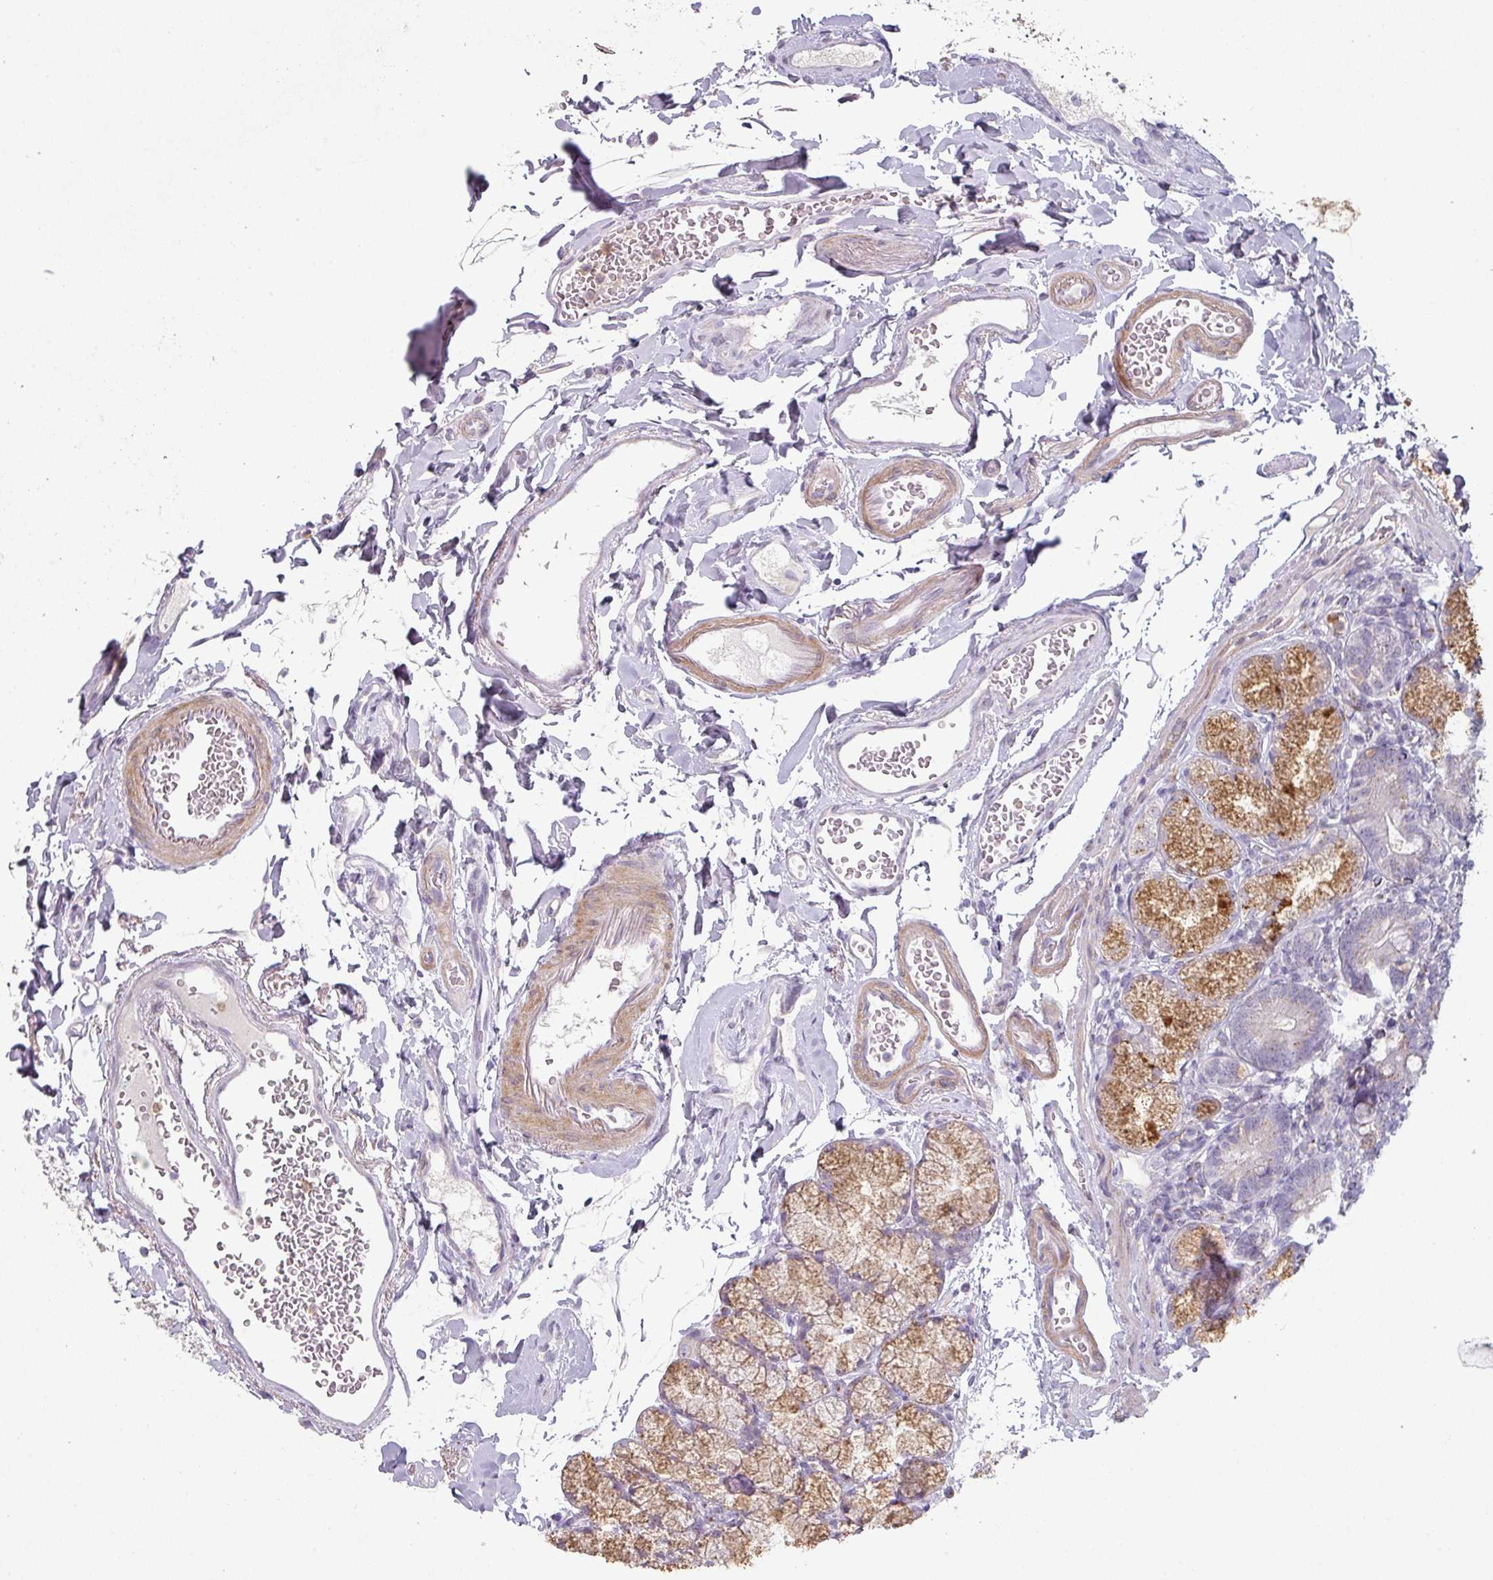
{"staining": {"intensity": "weak", "quantity": ">75%", "location": "cytoplasmic/membranous"}, "tissue": "duodenum", "cell_type": "Glandular cells", "image_type": "normal", "snomed": [{"axis": "morphology", "description": "Normal tissue, NOS"}, {"axis": "topography", "description": "Duodenum"}], "caption": "Immunohistochemical staining of normal human duodenum demonstrates low levels of weak cytoplasmic/membranous positivity in about >75% of glandular cells. The protein is stained brown, and the nuclei are stained in blue (DAB (3,3'-diaminobenzidine) IHC with brightfield microscopy, high magnification).", "gene": "MAGEC3", "patient": {"sex": "female", "age": 67}}